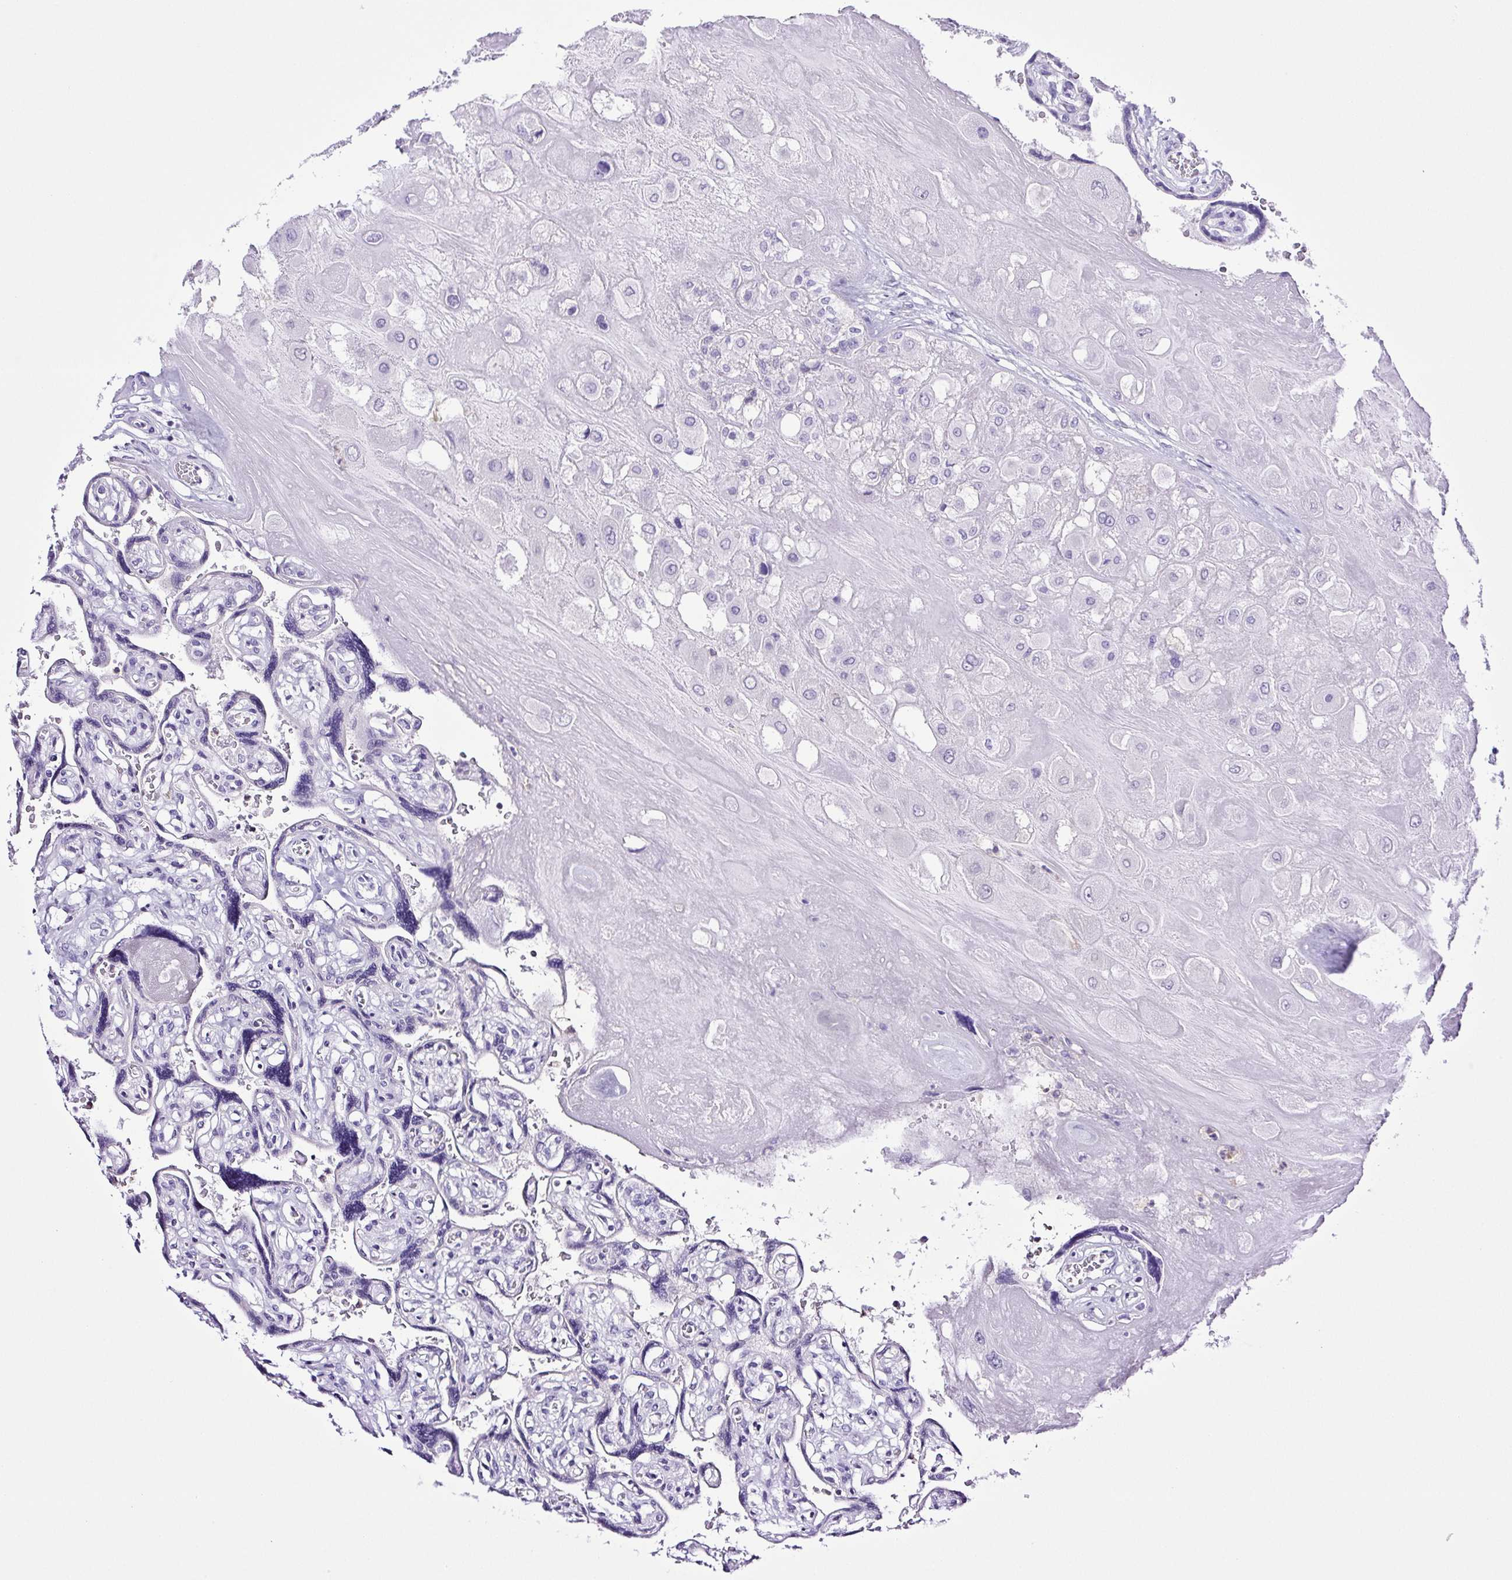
{"staining": {"intensity": "negative", "quantity": "none", "location": "none"}, "tissue": "placenta", "cell_type": "Decidual cells", "image_type": "normal", "snomed": [{"axis": "morphology", "description": "Normal tissue, NOS"}, {"axis": "topography", "description": "Placenta"}], "caption": "IHC photomicrograph of normal placenta: placenta stained with DAB displays no significant protein positivity in decidual cells.", "gene": "SYNPR", "patient": {"sex": "female", "age": 32}}